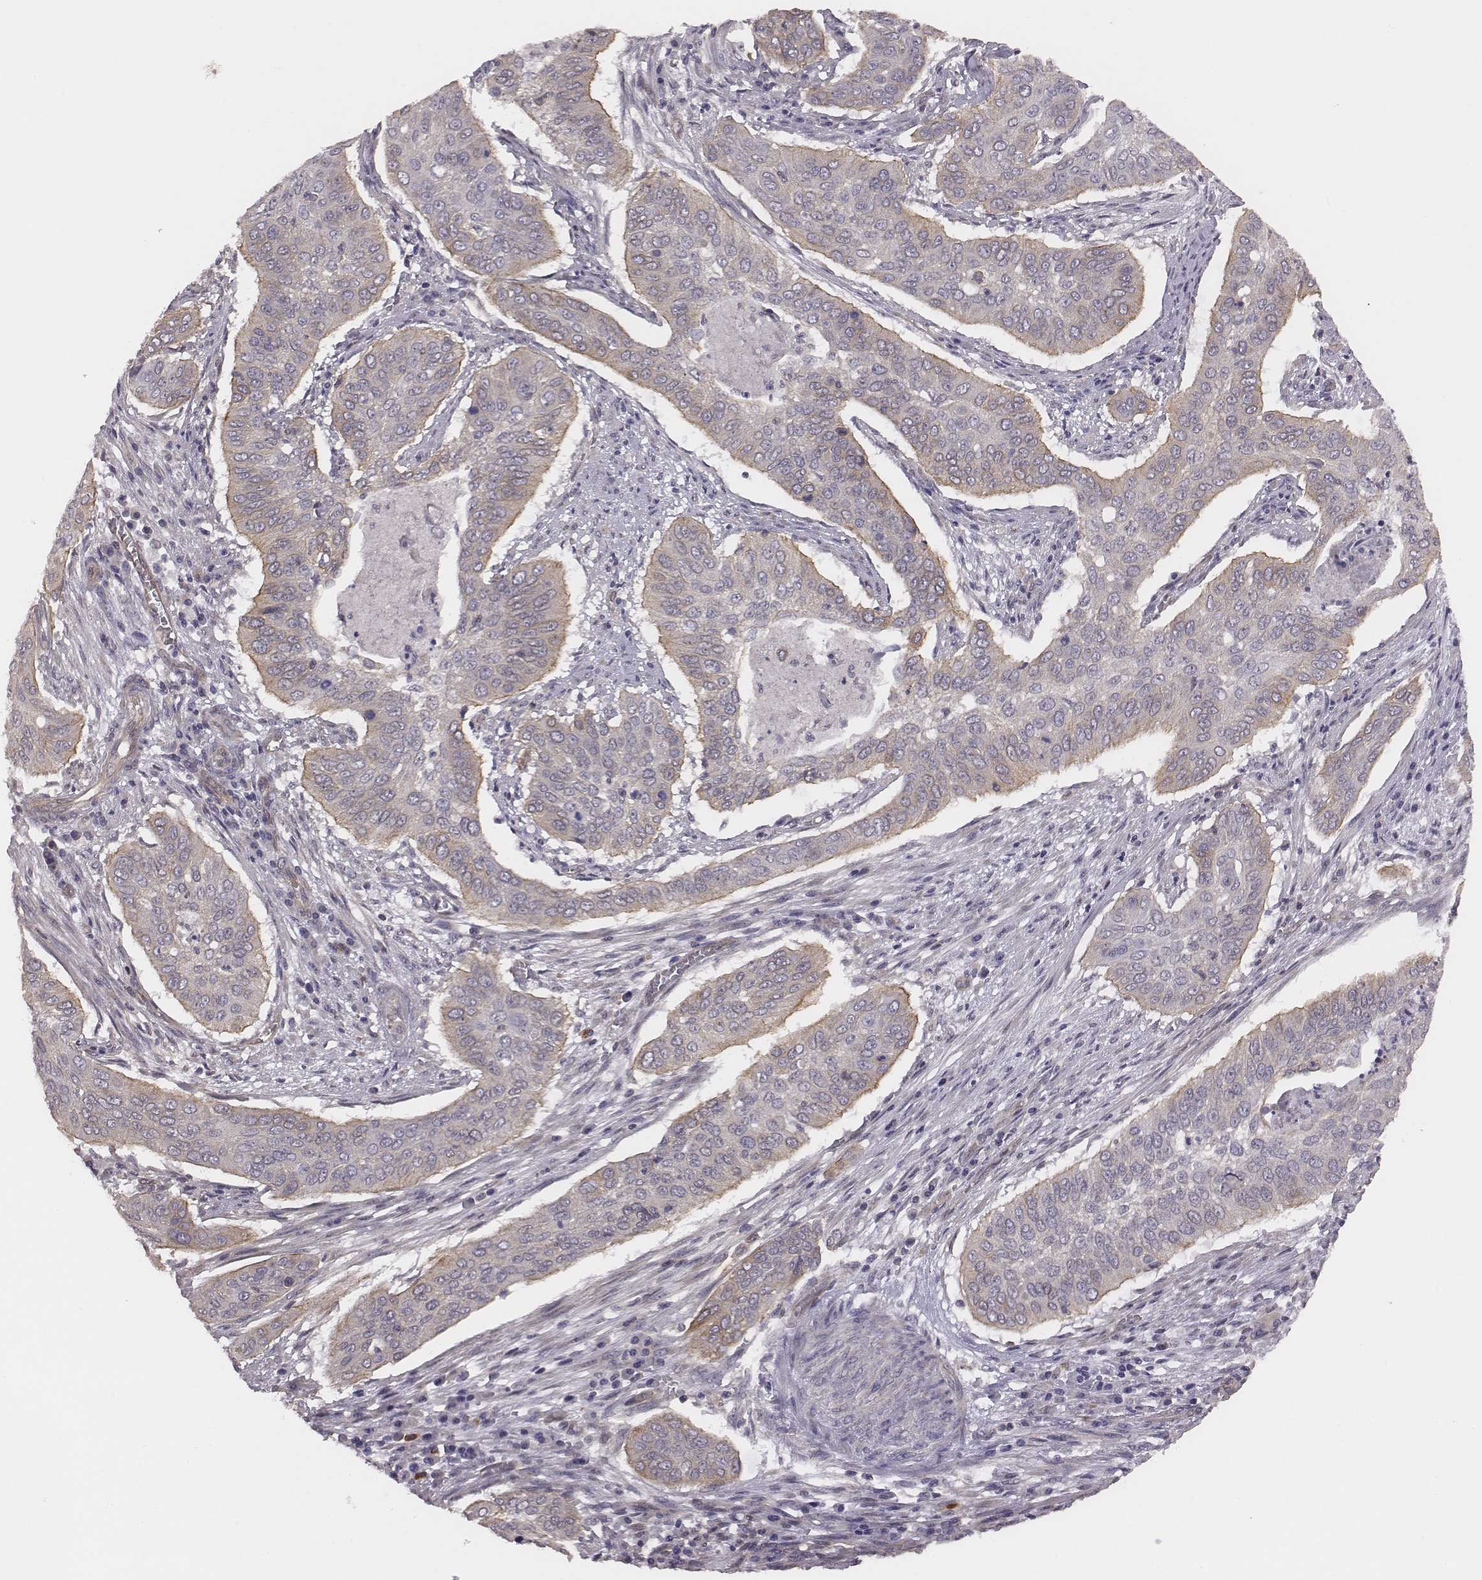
{"staining": {"intensity": "weak", "quantity": "<25%", "location": "cytoplasmic/membranous"}, "tissue": "cervical cancer", "cell_type": "Tumor cells", "image_type": "cancer", "snomed": [{"axis": "morphology", "description": "Squamous cell carcinoma, NOS"}, {"axis": "topography", "description": "Cervix"}], "caption": "The immunohistochemistry (IHC) image has no significant staining in tumor cells of cervical cancer (squamous cell carcinoma) tissue.", "gene": "SCARF1", "patient": {"sex": "female", "age": 39}}